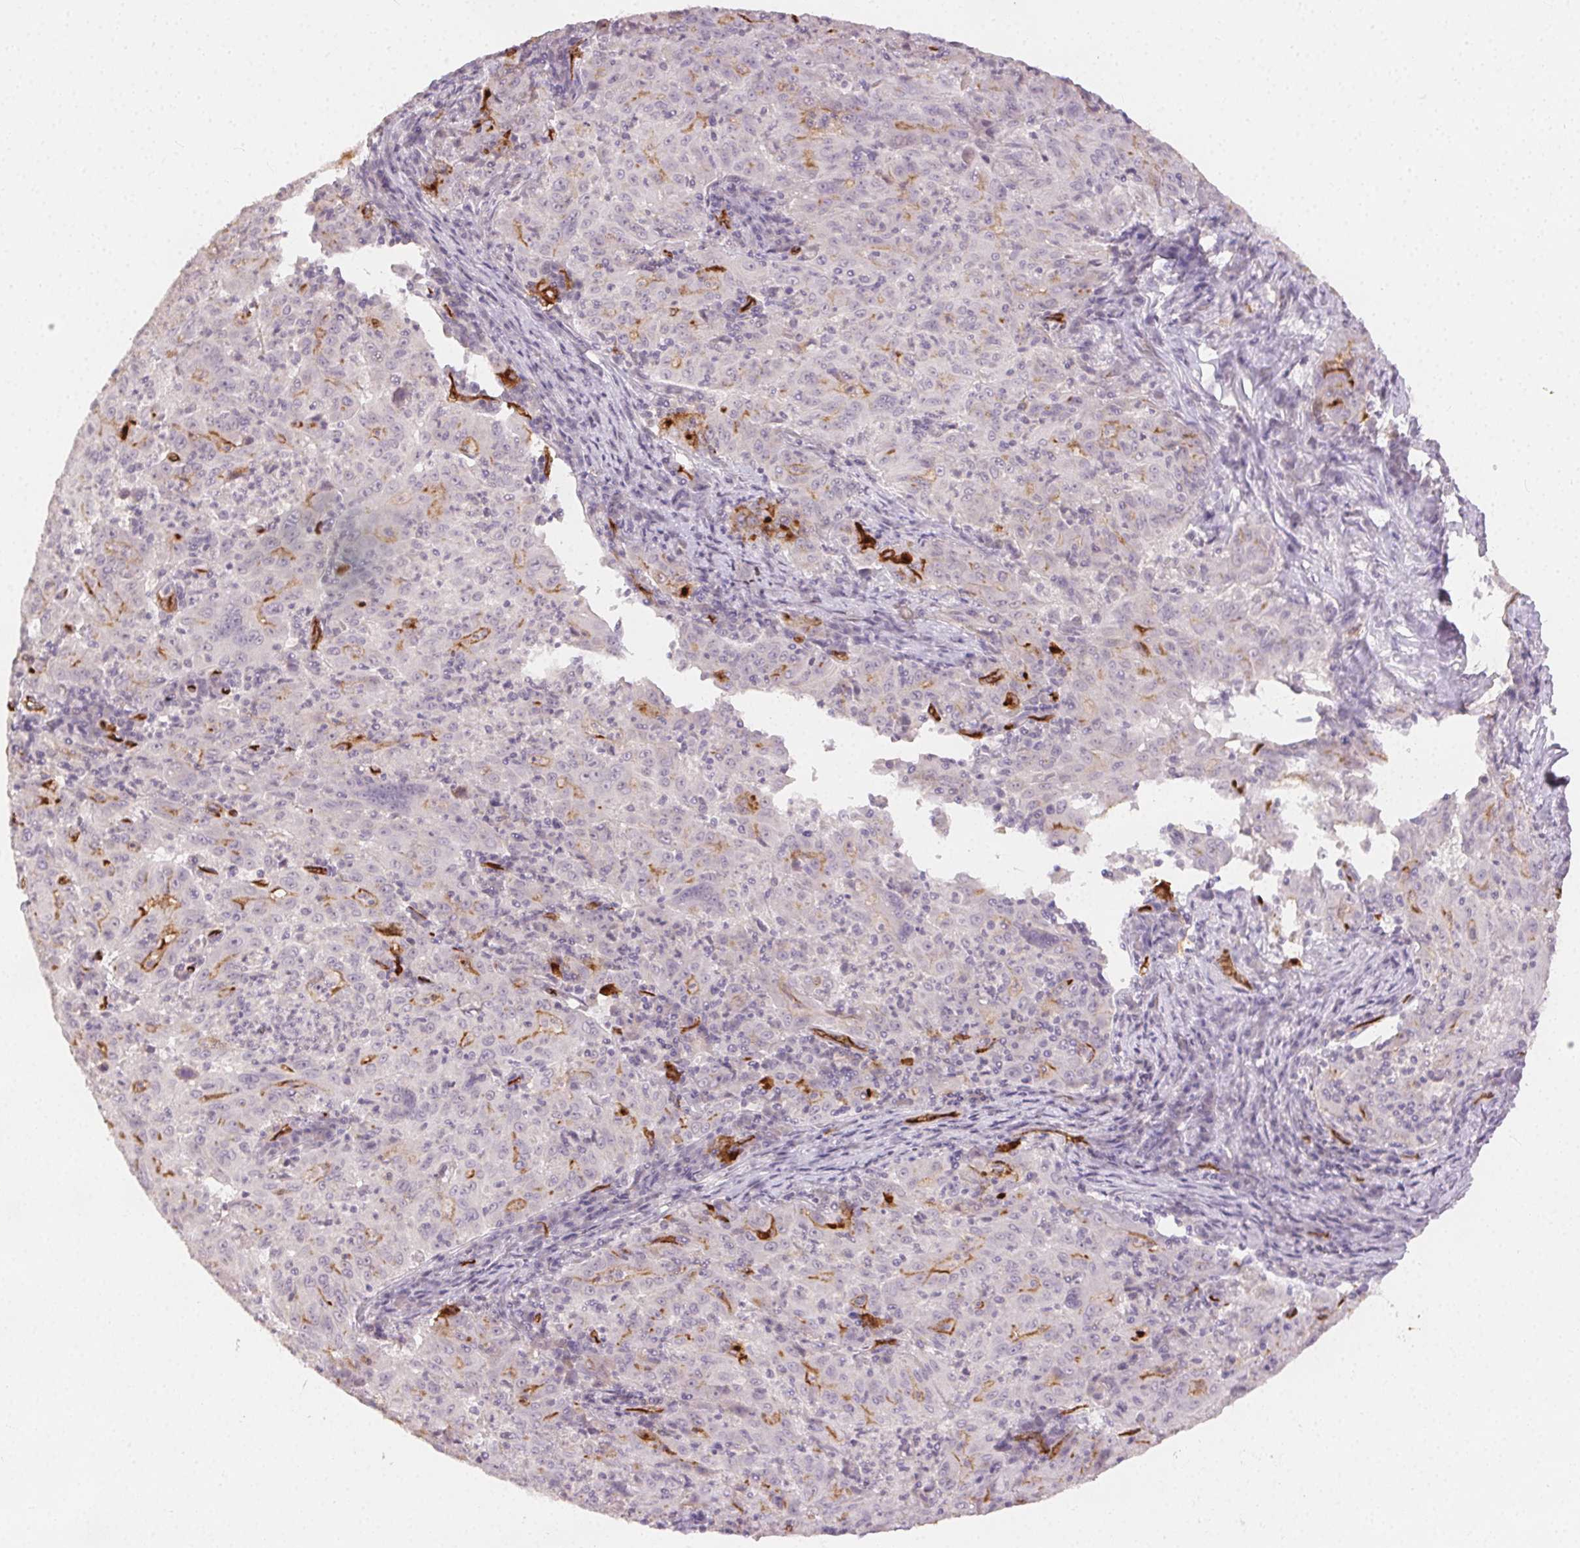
{"staining": {"intensity": "strong", "quantity": "<25%", "location": "cytoplasmic/membranous"}, "tissue": "pancreatic cancer", "cell_type": "Tumor cells", "image_type": "cancer", "snomed": [{"axis": "morphology", "description": "Adenocarcinoma, NOS"}, {"axis": "topography", "description": "Pancreas"}], "caption": "Brown immunohistochemical staining in human adenocarcinoma (pancreatic) shows strong cytoplasmic/membranous expression in about <25% of tumor cells. Using DAB (3,3'-diaminobenzidine) (brown) and hematoxylin (blue) stains, captured at high magnification using brightfield microscopy.", "gene": "PODXL", "patient": {"sex": "male", "age": 63}}